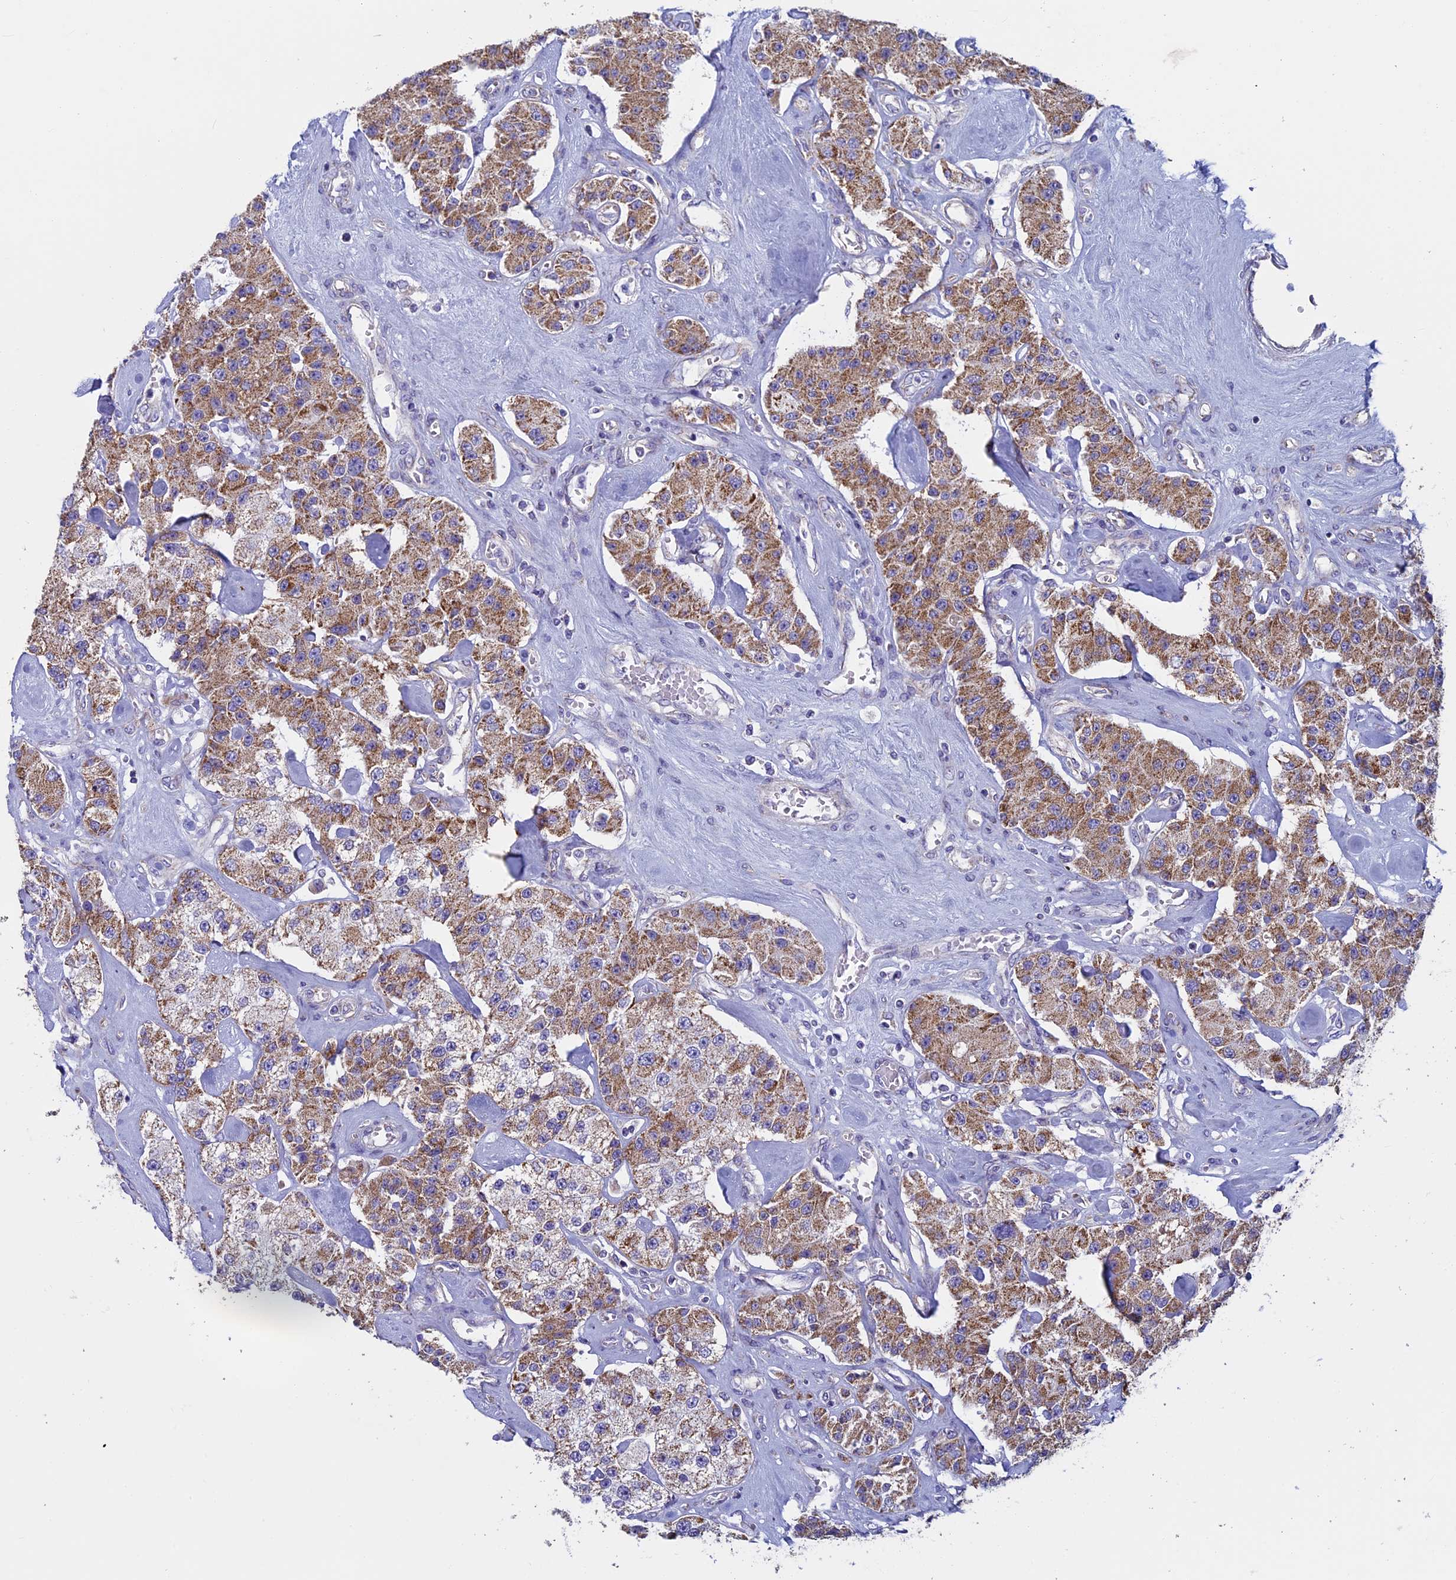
{"staining": {"intensity": "moderate", "quantity": ">75%", "location": "cytoplasmic/membranous"}, "tissue": "carcinoid", "cell_type": "Tumor cells", "image_type": "cancer", "snomed": [{"axis": "morphology", "description": "Carcinoid, malignant, NOS"}, {"axis": "topography", "description": "Pancreas"}], "caption": "Approximately >75% of tumor cells in human malignant carcinoid demonstrate moderate cytoplasmic/membranous protein positivity as visualized by brown immunohistochemical staining.", "gene": "MFSD12", "patient": {"sex": "male", "age": 41}}